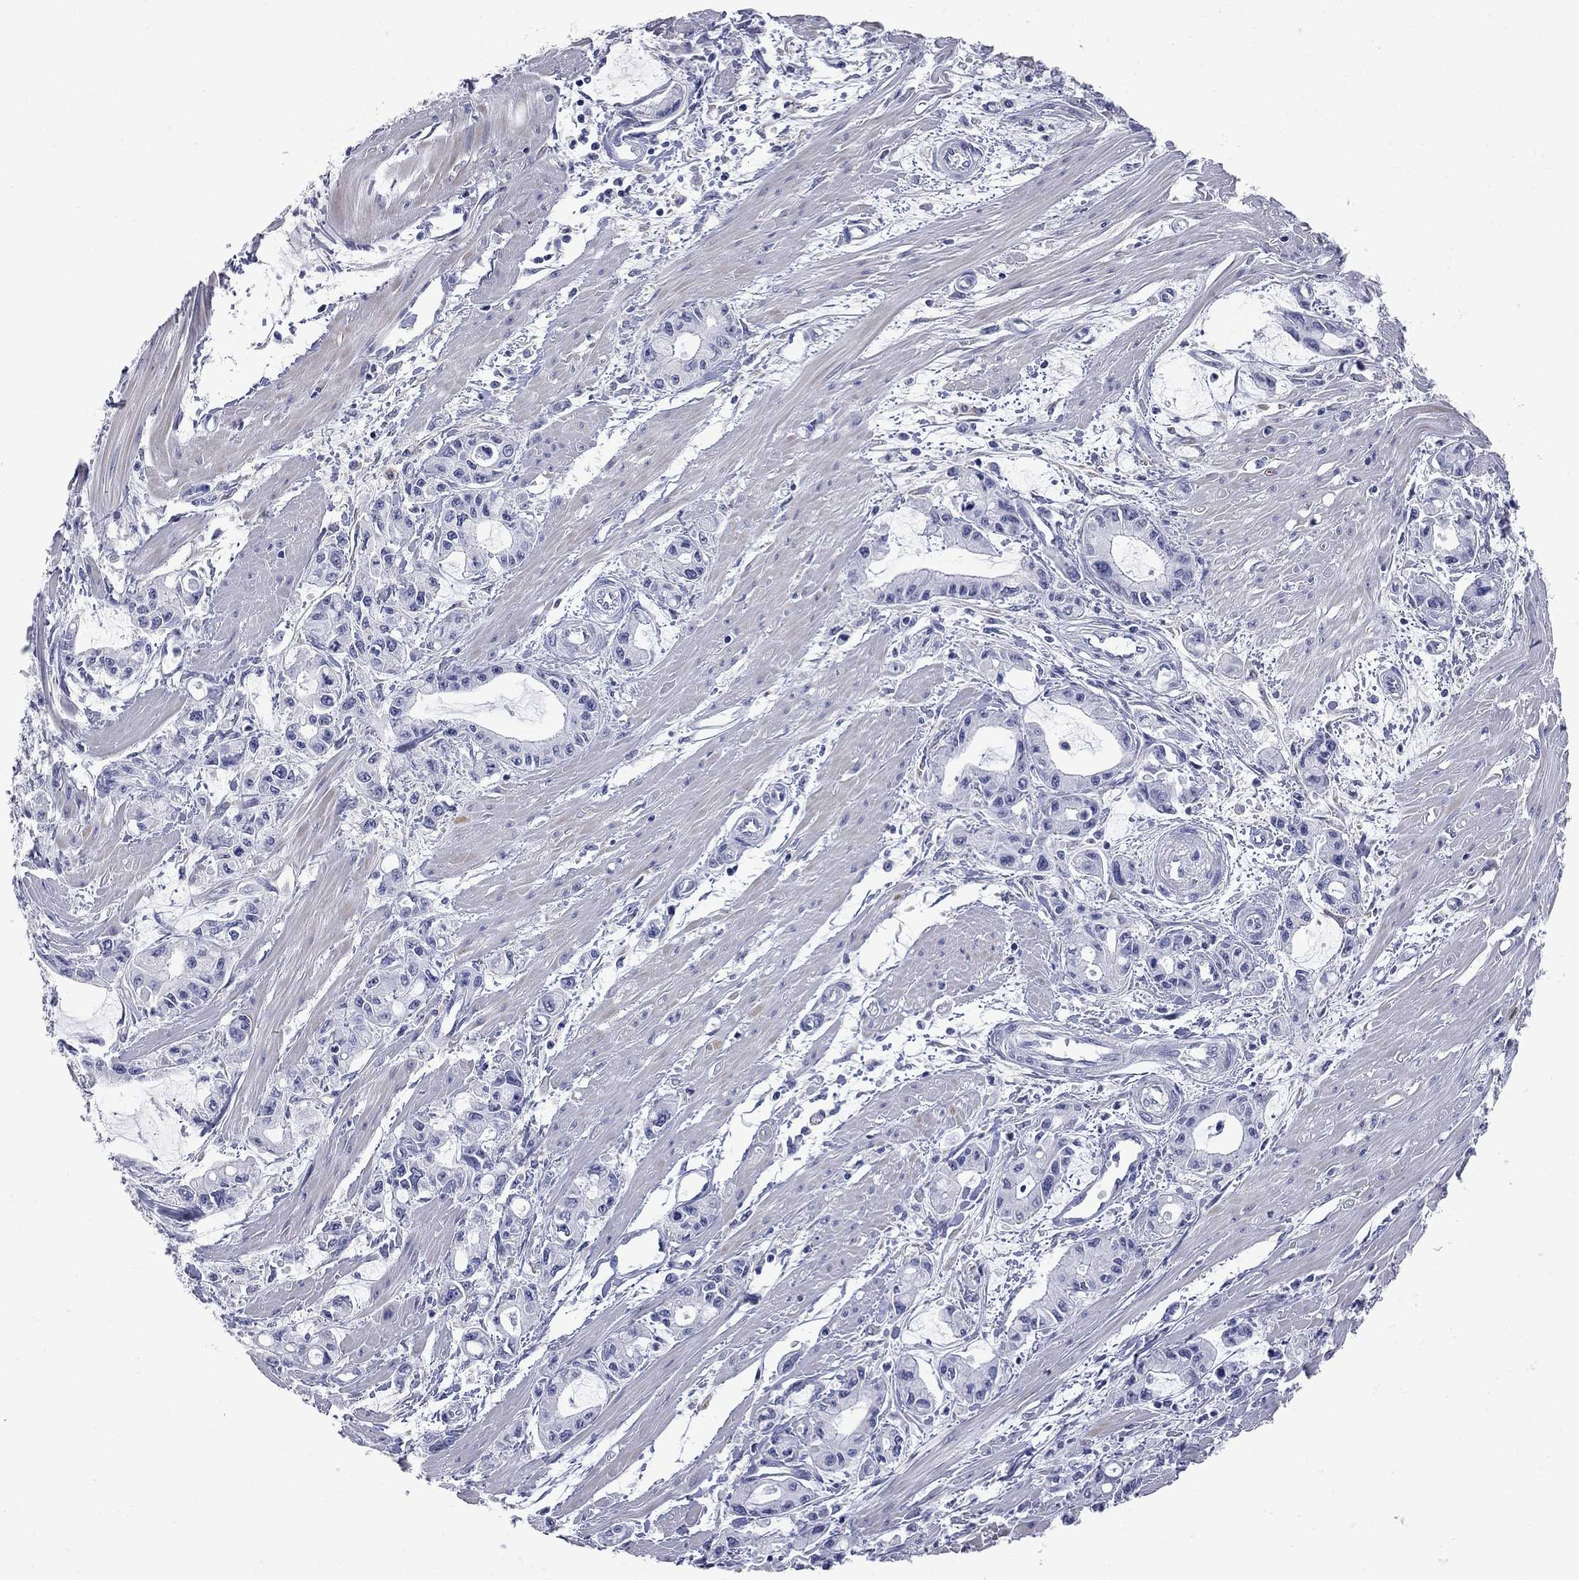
{"staining": {"intensity": "negative", "quantity": "none", "location": "none"}, "tissue": "pancreatic cancer", "cell_type": "Tumor cells", "image_type": "cancer", "snomed": [{"axis": "morphology", "description": "Adenocarcinoma, NOS"}, {"axis": "topography", "description": "Pancreas"}], "caption": "The image reveals no significant expression in tumor cells of pancreatic cancer.", "gene": "FAM221B", "patient": {"sex": "male", "age": 48}}